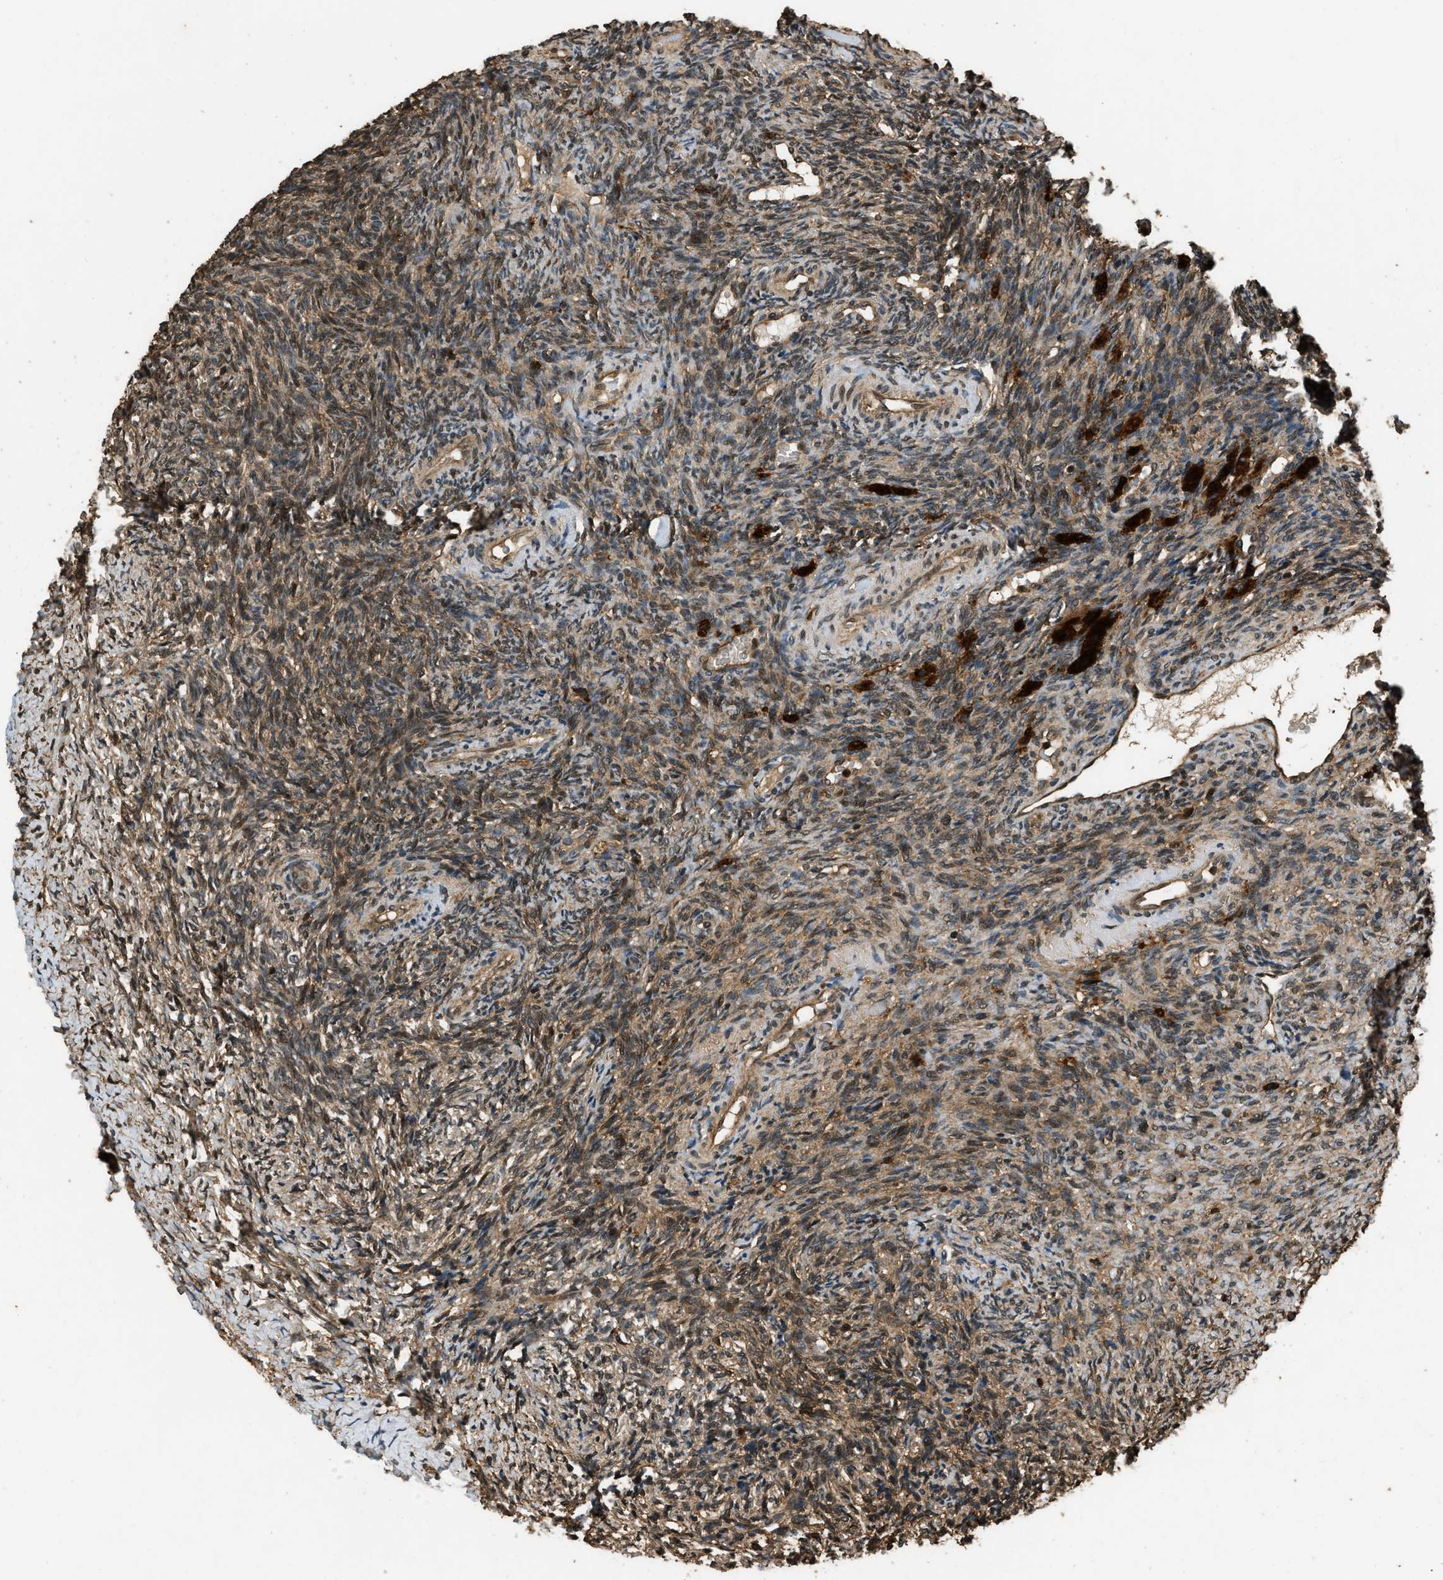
{"staining": {"intensity": "moderate", "quantity": ">75%", "location": "cytoplasmic/membranous"}, "tissue": "ovary", "cell_type": "Ovarian stroma cells", "image_type": "normal", "snomed": [{"axis": "morphology", "description": "Normal tissue, NOS"}, {"axis": "topography", "description": "Ovary"}], "caption": "Protein staining of benign ovary reveals moderate cytoplasmic/membranous staining in about >75% of ovarian stroma cells.", "gene": "RAP2A", "patient": {"sex": "female", "age": 41}}